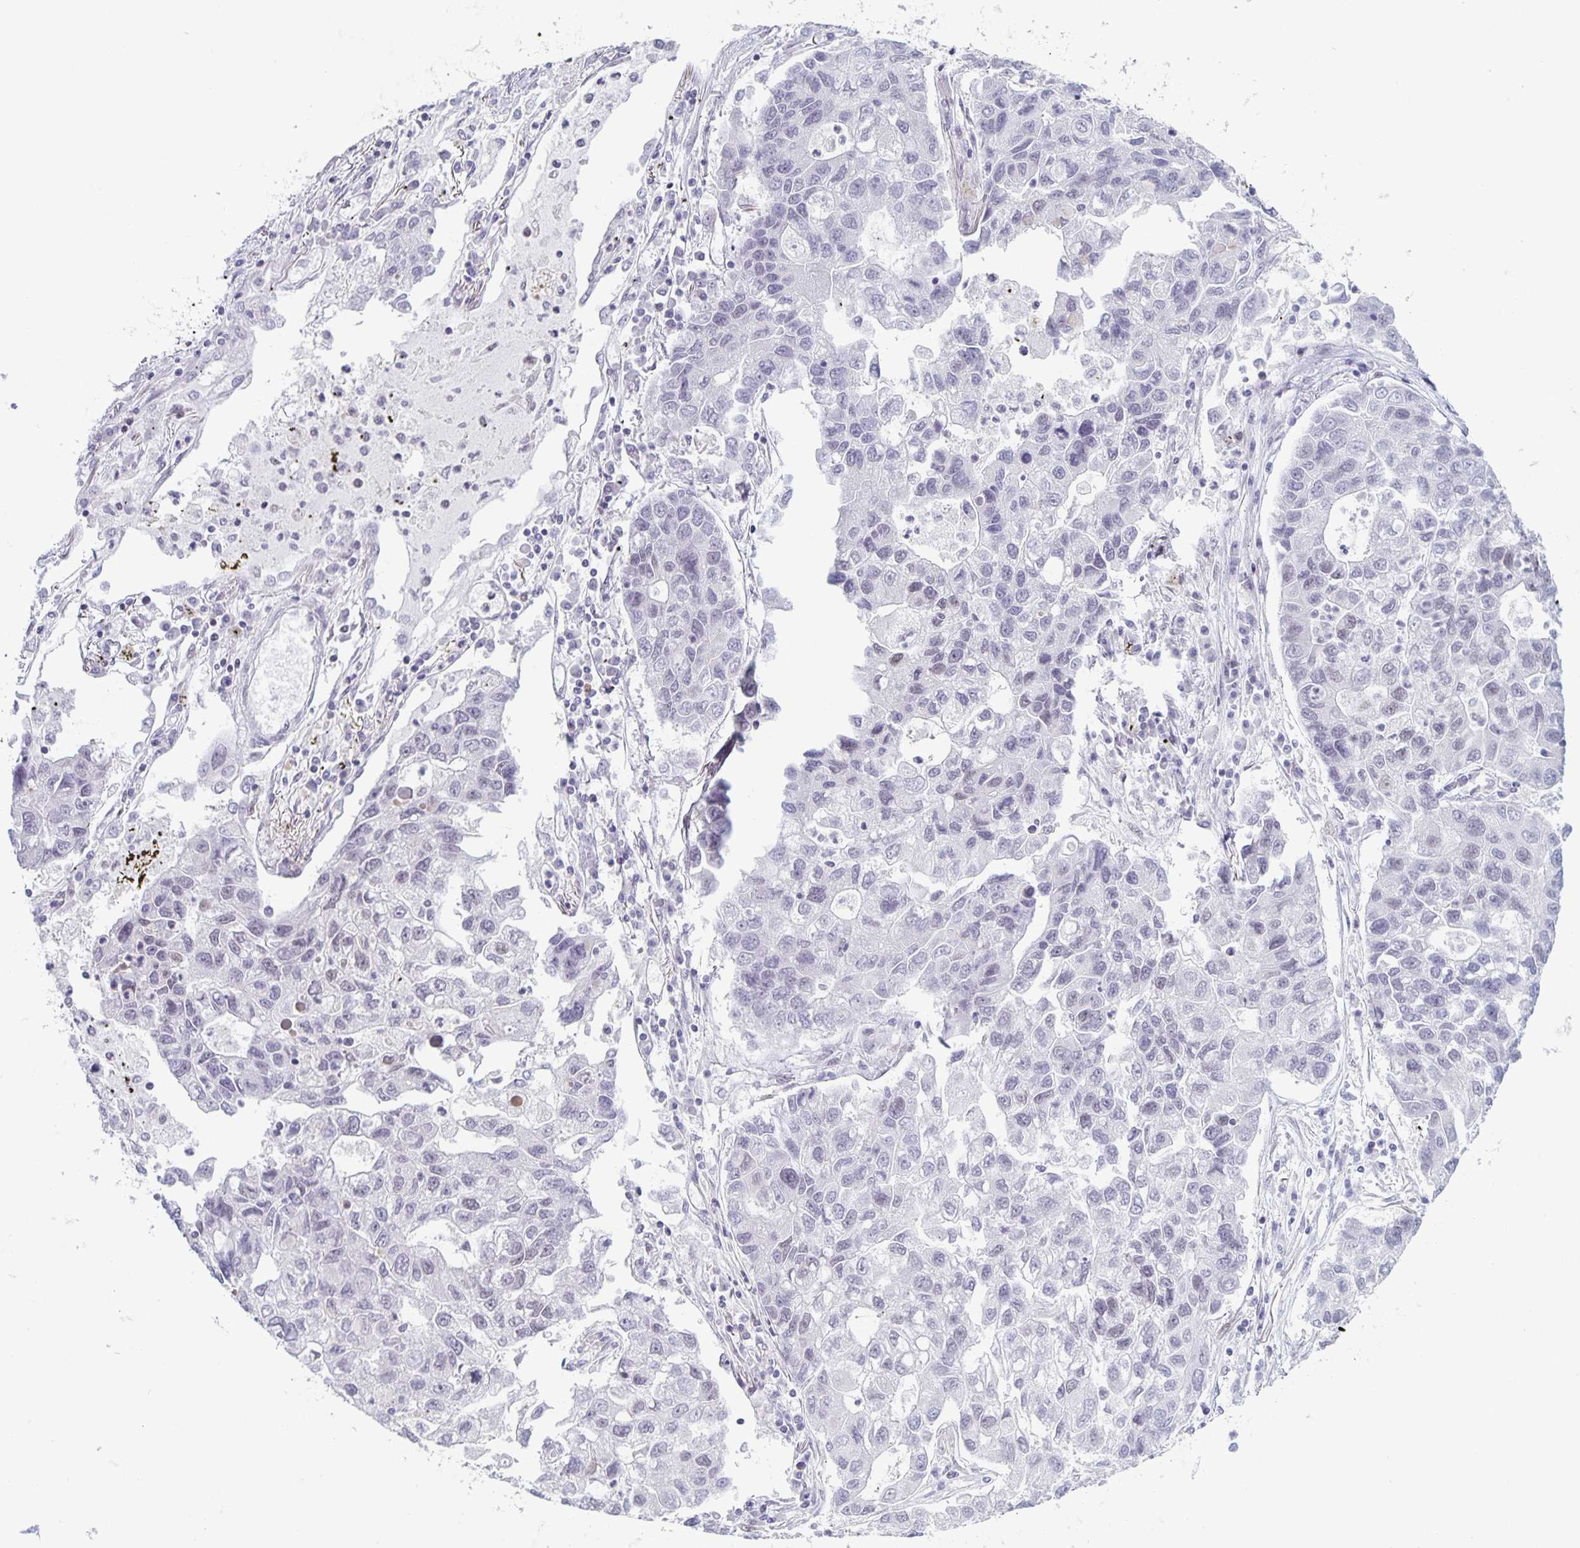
{"staining": {"intensity": "negative", "quantity": "none", "location": "none"}, "tissue": "lung cancer", "cell_type": "Tumor cells", "image_type": "cancer", "snomed": [{"axis": "morphology", "description": "Adenocarcinoma, NOS"}, {"axis": "topography", "description": "Bronchus"}, {"axis": "topography", "description": "Lung"}], "caption": "DAB immunohistochemical staining of human lung cancer reveals no significant positivity in tumor cells. (DAB immunohistochemistry with hematoxylin counter stain).", "gene": "JUND", "patient": {"sex": "female", "age": 51}}